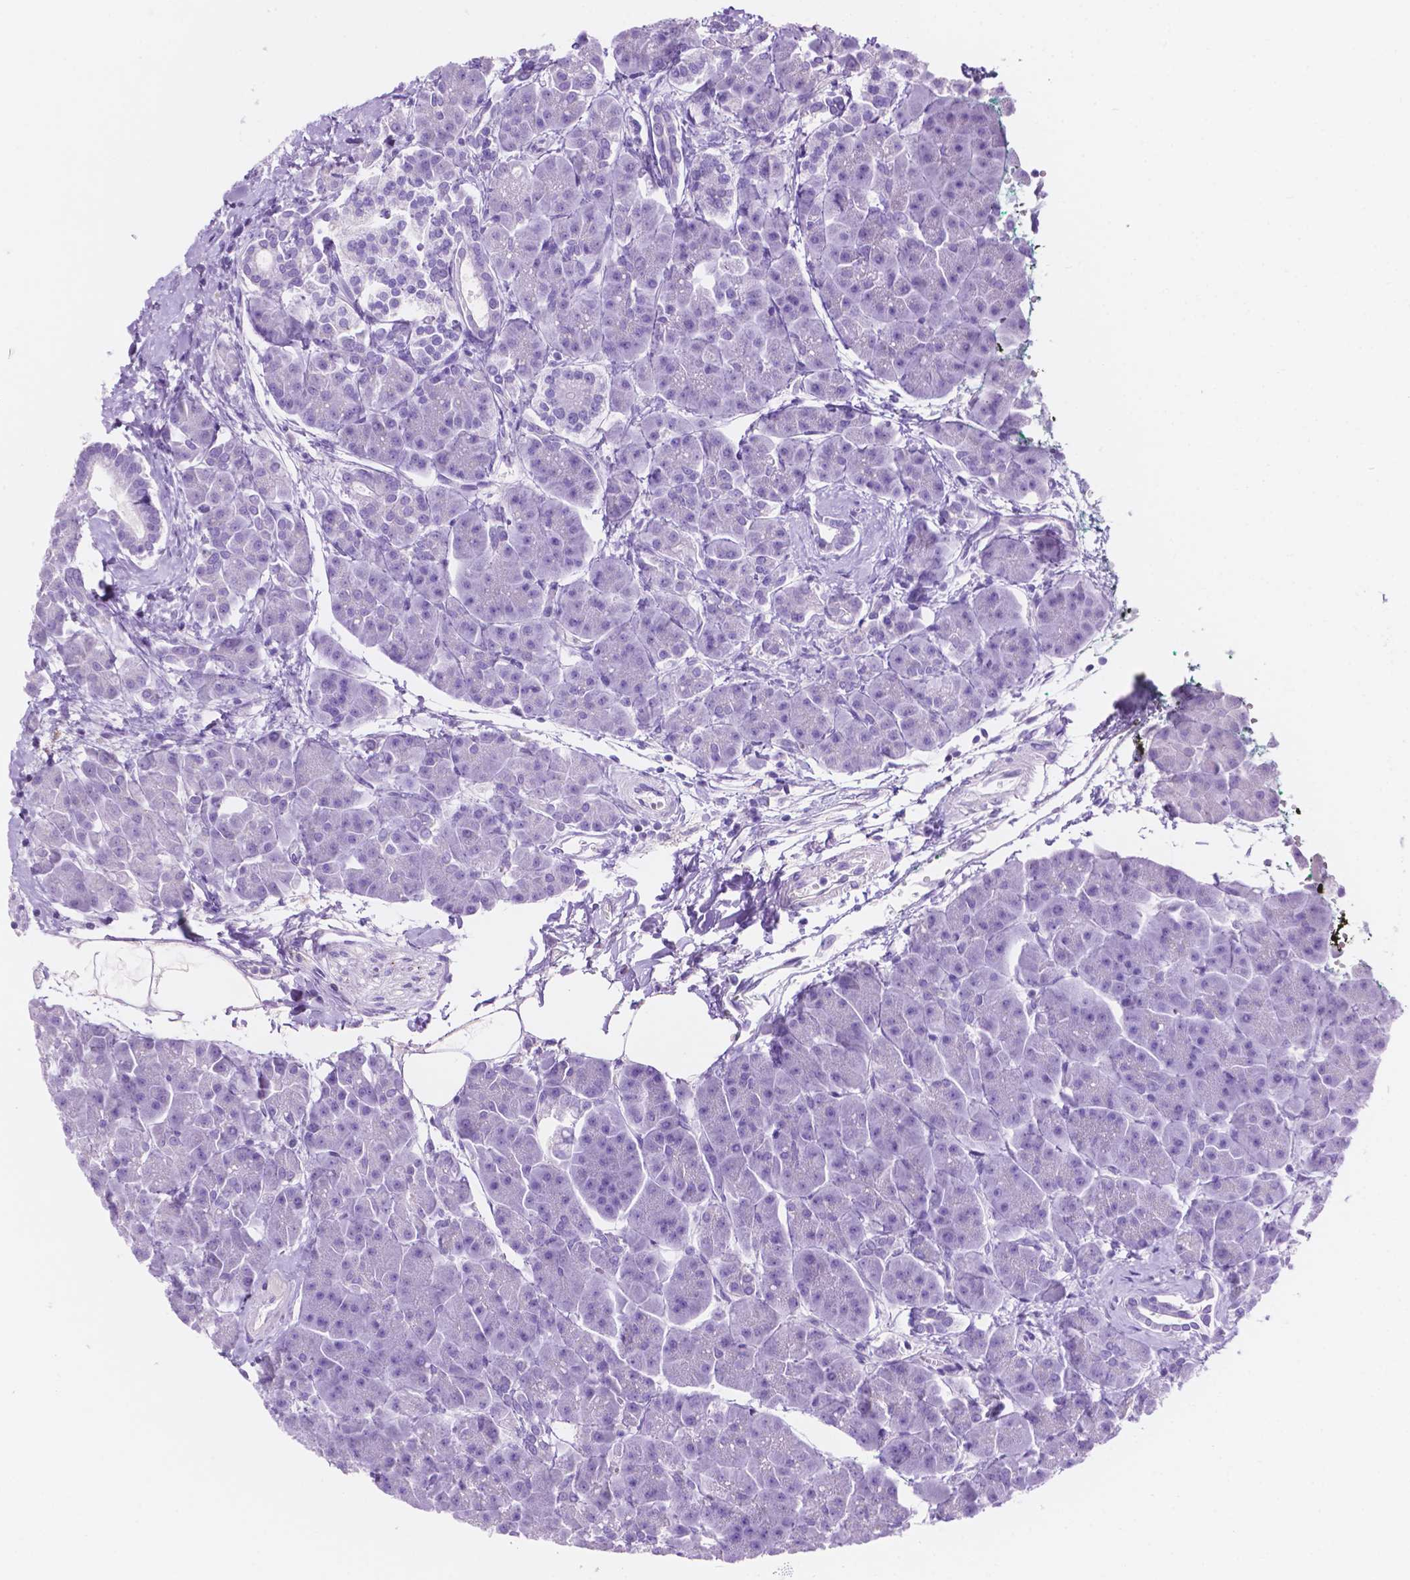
{"staining": {"intensity": "negative", "quantity": "none", "location": "none"}, "tissue": "pancreas", "cell_type": "Exocrine glandular cells", "image_type": "normal", "snomed": [{"axis": "morphology", "description": "Normal tissue, NOS"}, {"axis": "topography", "description": "Adipose tissue"}, {"axis": "topography", "description": "Pancreas"}, {"axis": "topography", "description": "Peripheral nerve tissue"}], "caption": "Human pancreas stained for a protein using immunohistochemistry displays no positivity in exocrine glandular cells.", "gene": "IGFN1", "patient": {"sex": "female", "age": 58}}